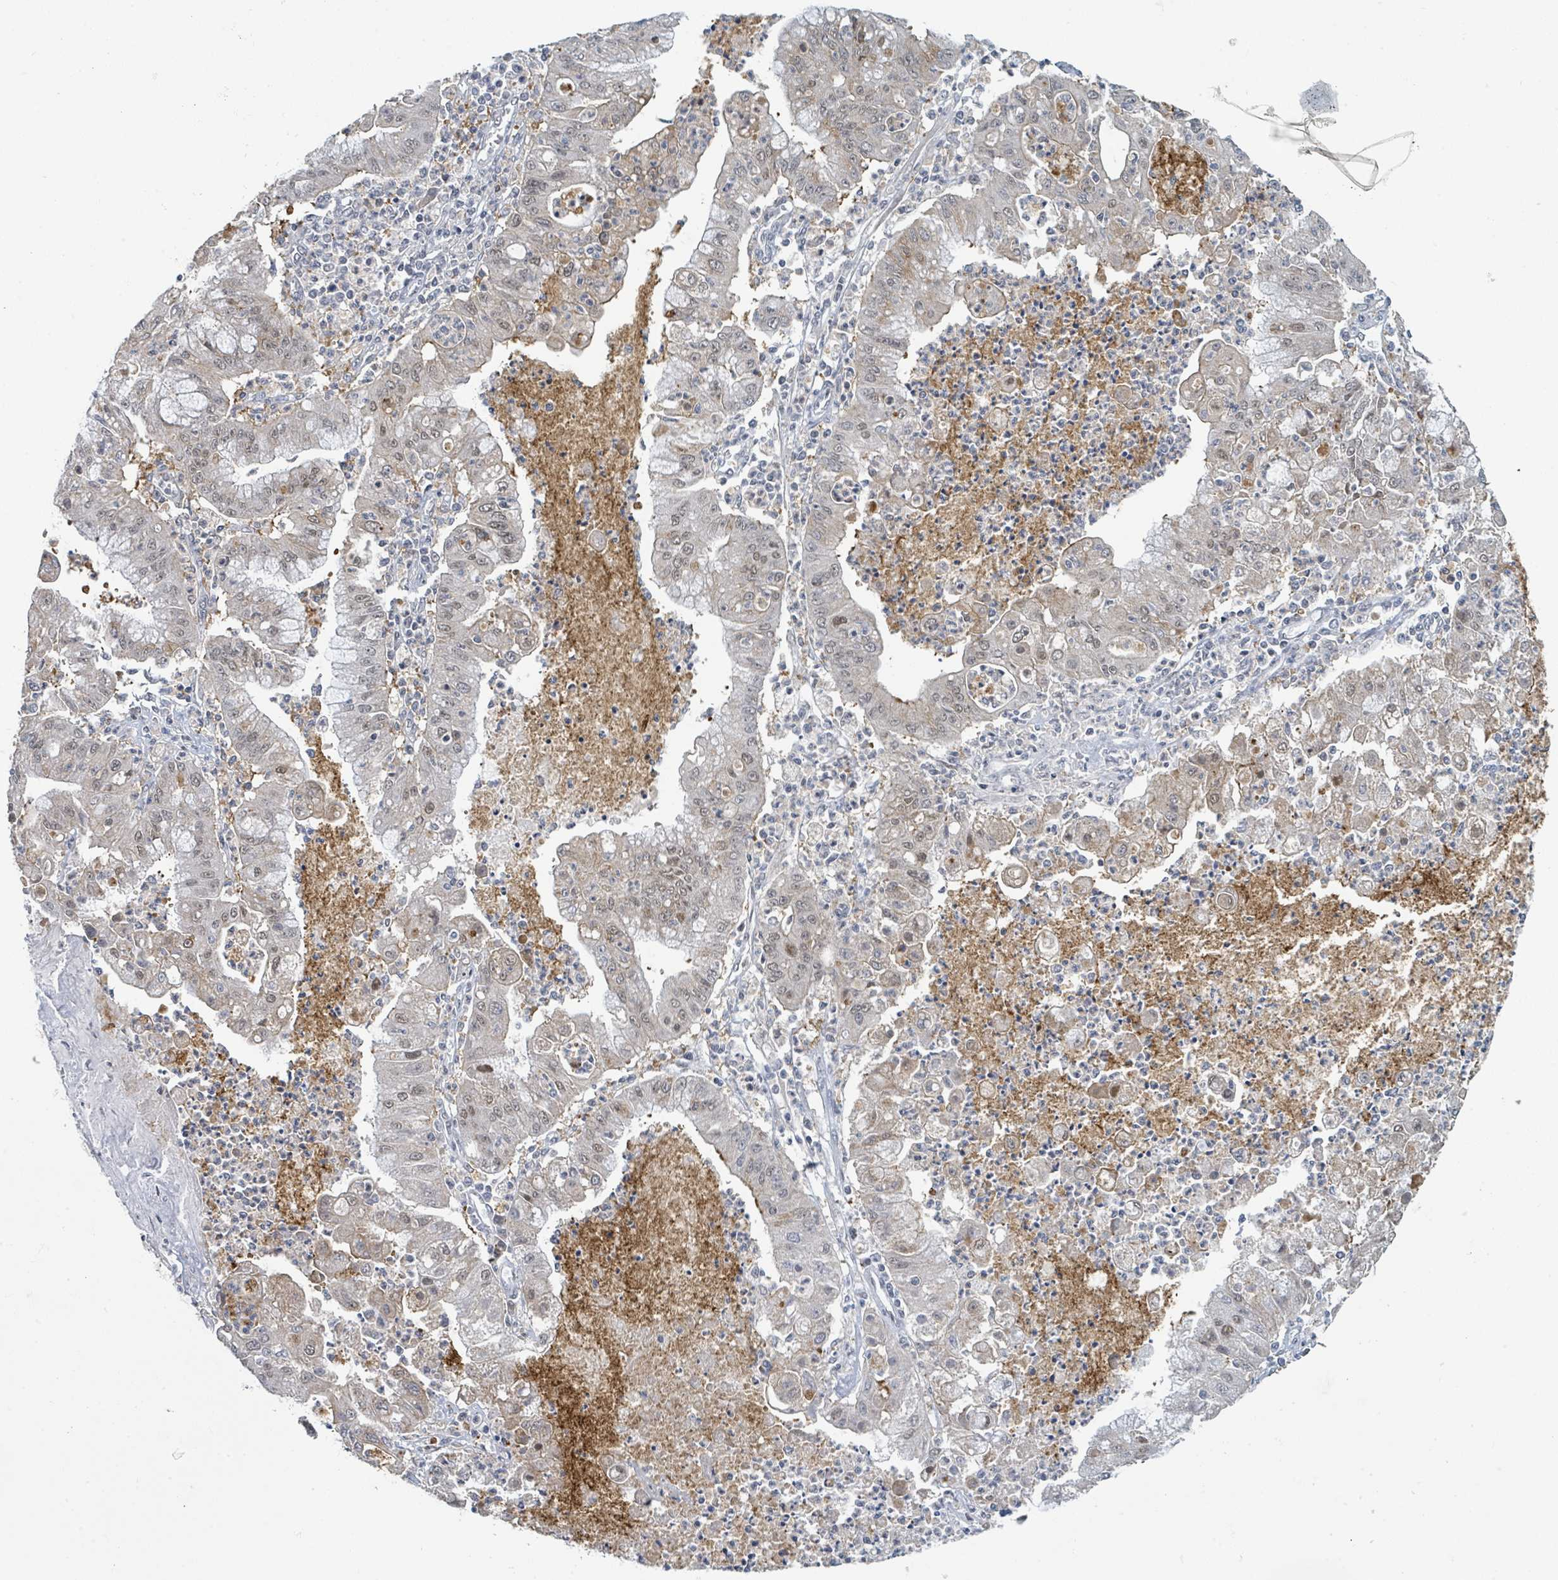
{"staining": {"intensity": "weak", "quantity": ">75%", "location": "cytoplasmic/membranous,nuclear"}, "tissue": "ovarian cancer", "cell_type": "Tumor cells", "image_type": "cancer", "snomed": [{"axis": "morphology", "description": "Cystadenocarcinoma, mucinous, NOS"}, {"axis": "topography", "description": "Ovary"}], "caption": "About >75% of tumor cells in human ovarian mucinous cystadenocarcinoma show weak cytoplasmic/membranous and nuclear protein staining as visualized by brown immunohistochemical staining.", "gene": "ANKRD55", "patient": {"sex": "female", "age": 70}}